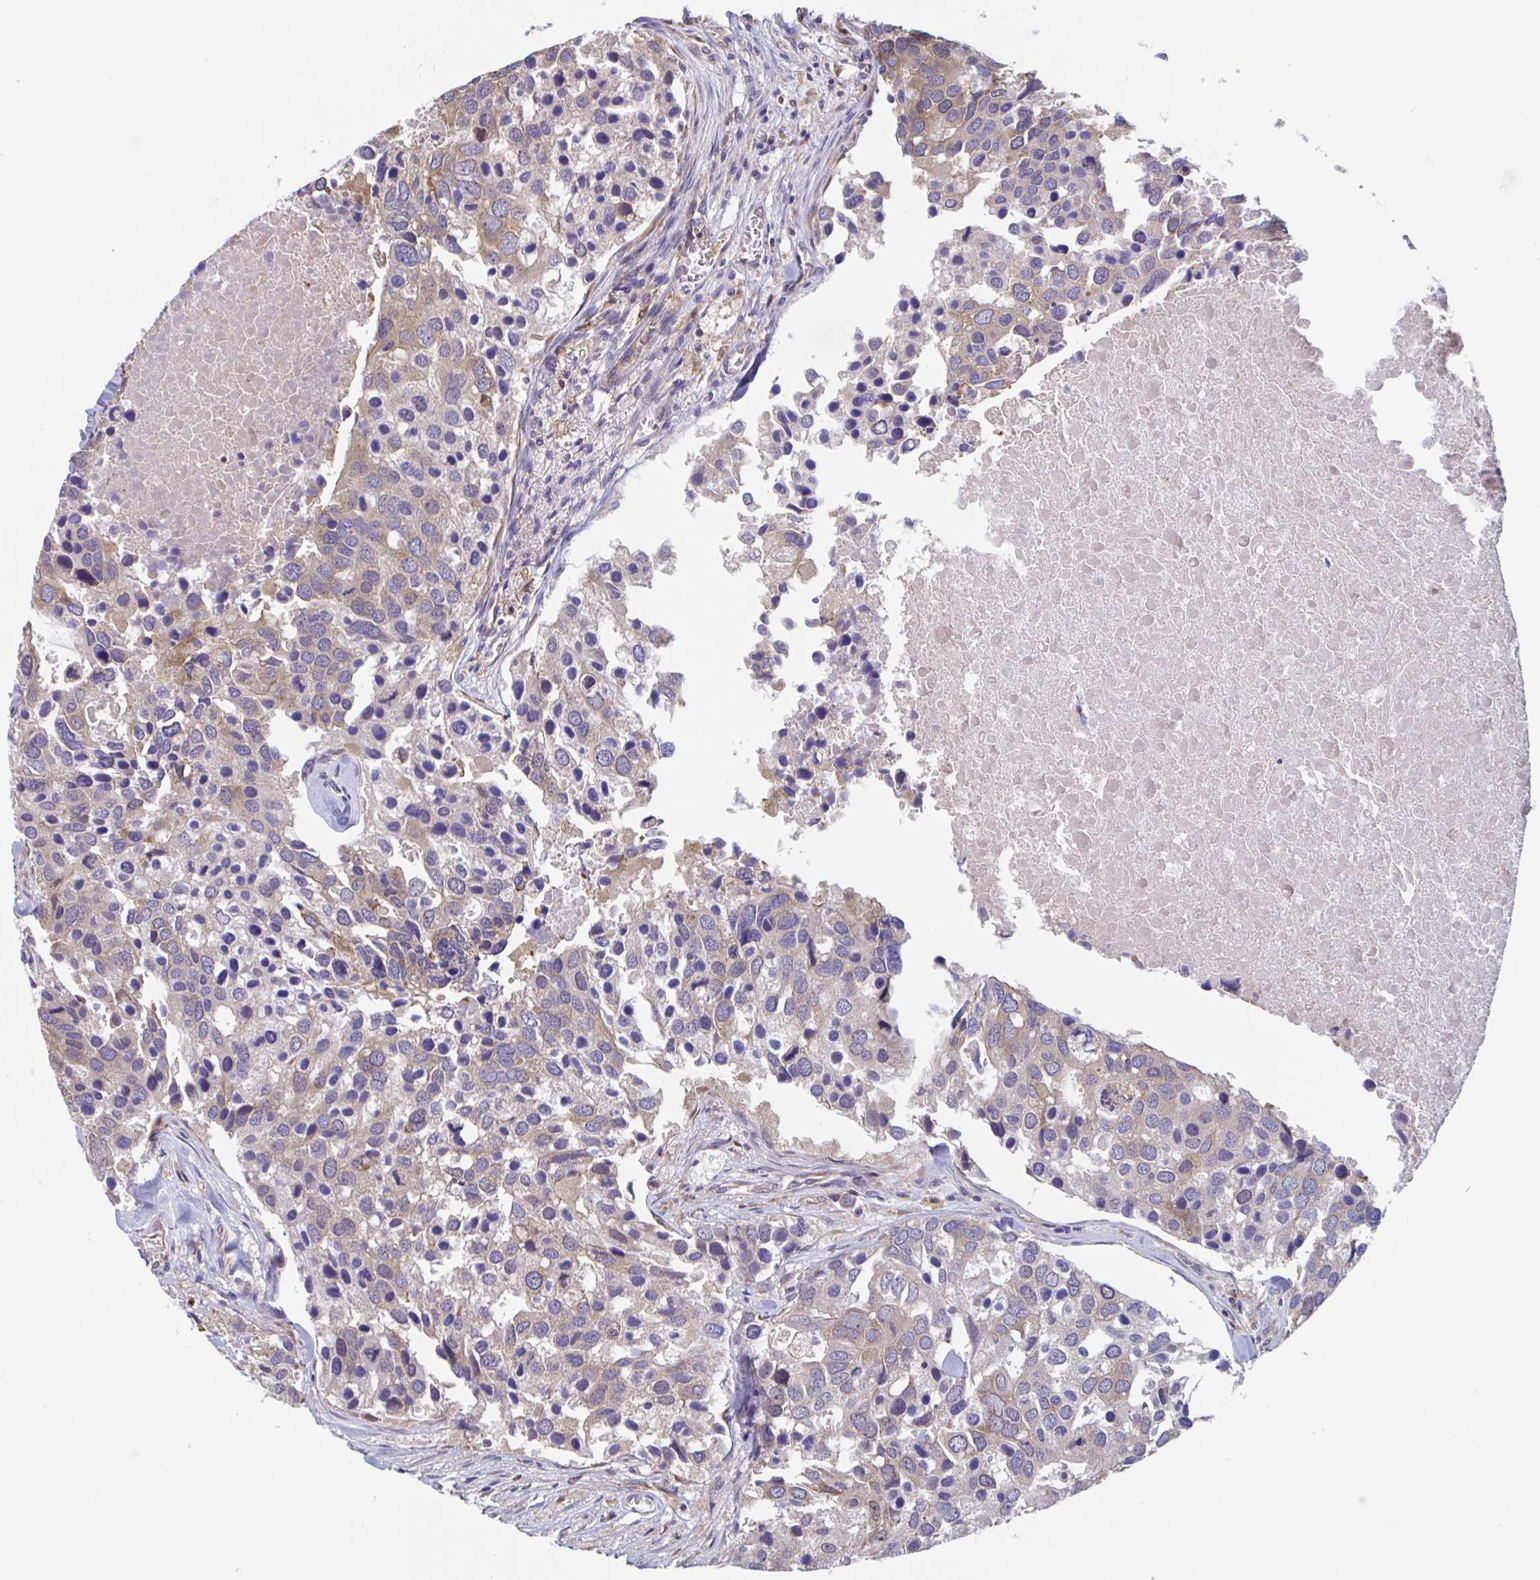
{"staining": {"intensity": "moderate", "quantity": "25%-75%", "location": "cytoplasmic/membranous"}, "tissue": "breast cancer", "cell_type": "Tumor cells", "image_type": "cancer", "snomed": [{"axis": "morphology", "description": "Duct carcinoma"}, {"axis": "topography", "description": "Breast"}], "caption": "High-power microscopy captured an immunohistochemistry histopathology image of breast cancer (infiltrating ductal carcinoma), revealing moderate cytoplasmic/membranous positivity in approximately 25%-75% of tumor cells.", "gene": "SNX8", "patient": {"sex": "female", "age": 83}}